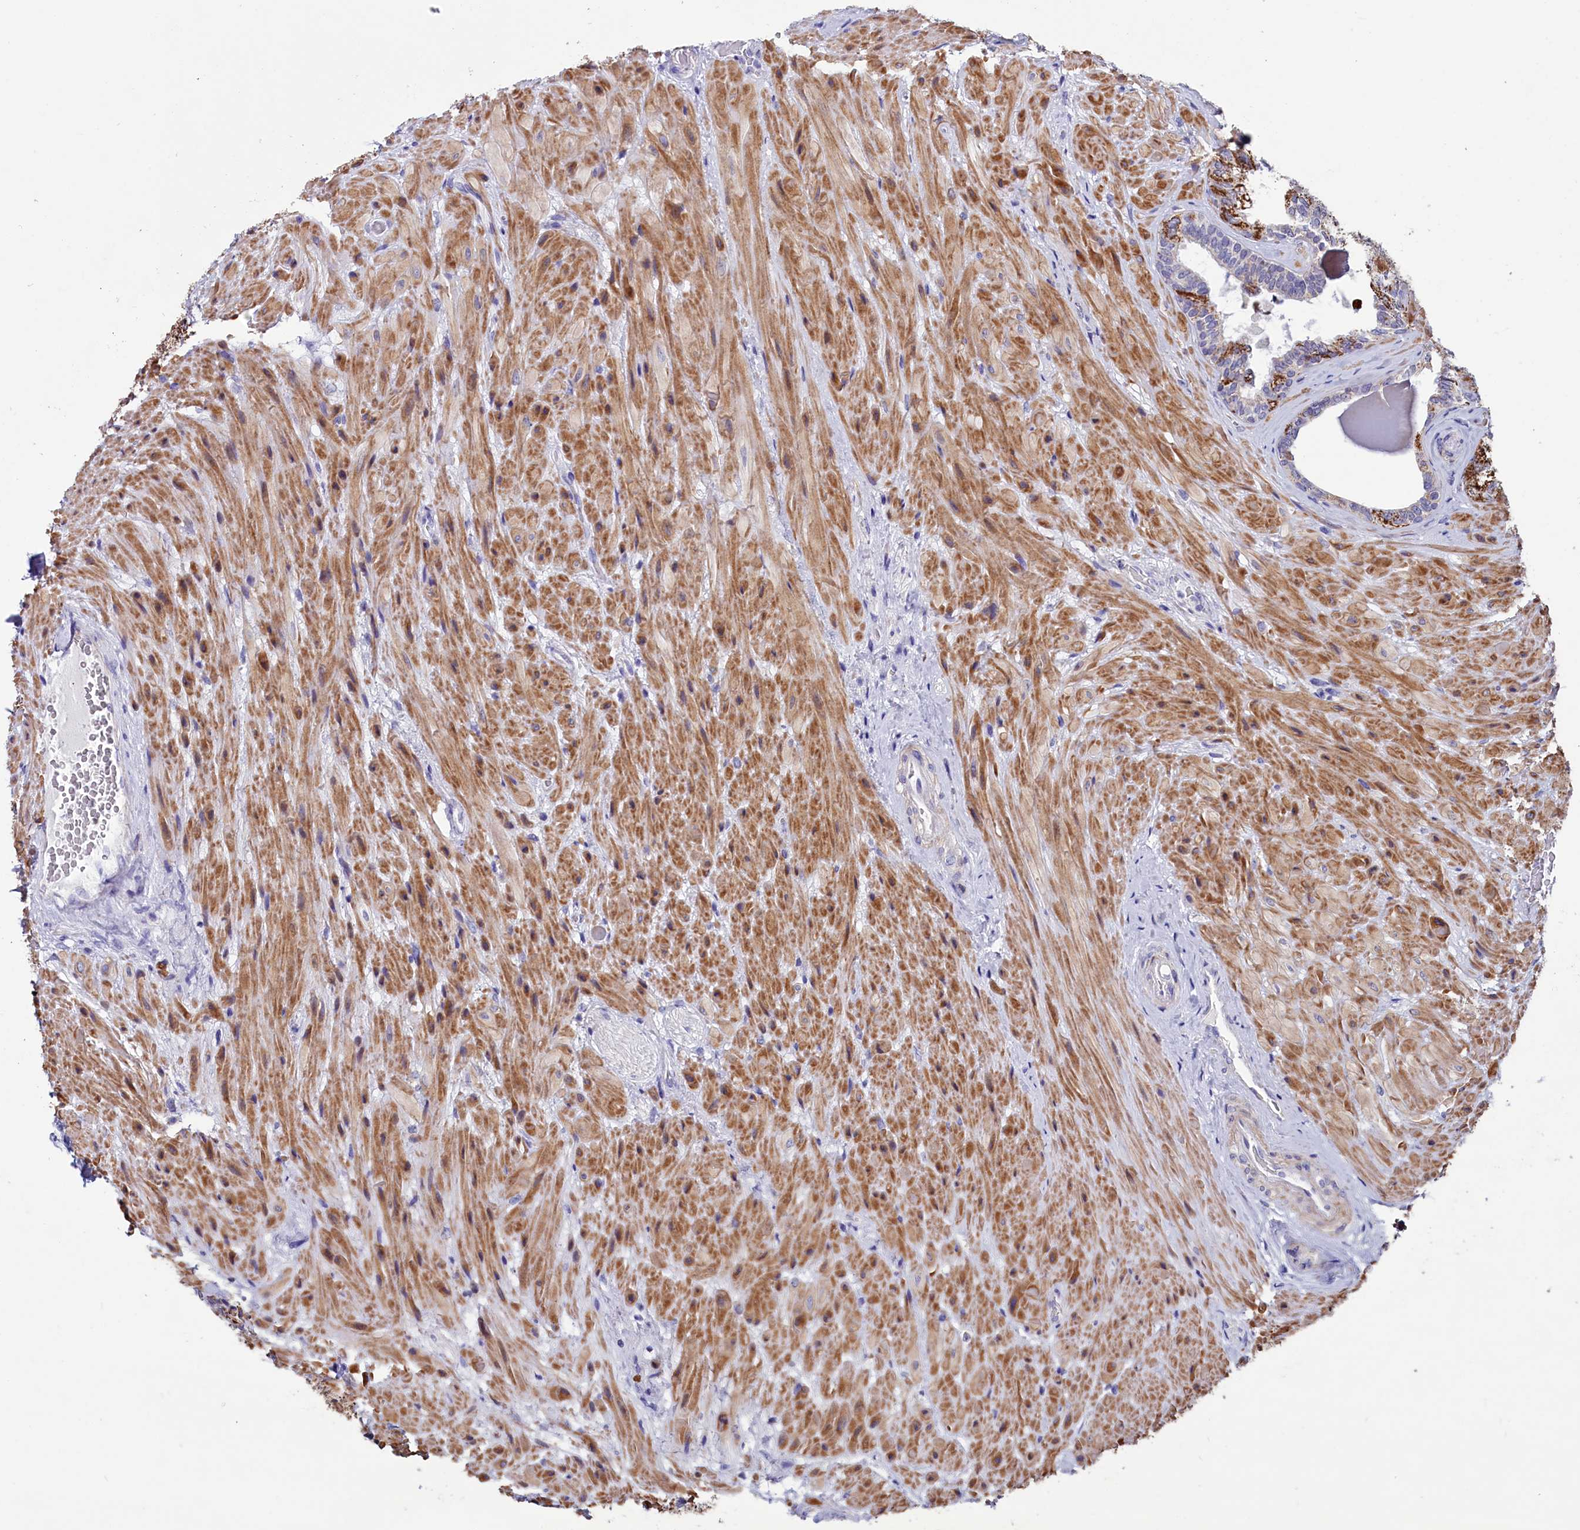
{"staining": {"intensity": "strong", "quantity": "25%-75%", "location": "cytoplasmic/membranous"}, "tissue": "seminal vesicle", "cell_type": "Glandular cells", "image_type": "normal", "snomed": [{"axis": "morphology", "description": "Normal tissue, NOS"}, {"axis": "topography", "description": "Prostate and seminal vesicle, NOS"}, {"axis": "topography", "description": "Prostate"}, {"axis": "topography", "description": "Seminal veicle"}], "caption": "Immunohistochemistry micrograph of unremarkable seminal vesicle stained for a protein (brown), which displays high levels of strong cytoplasmic/membranous staining in about 25%-75% of glandular cells.", "gene": "SCD5", "patient": {"sex": "male", "age": 67}}